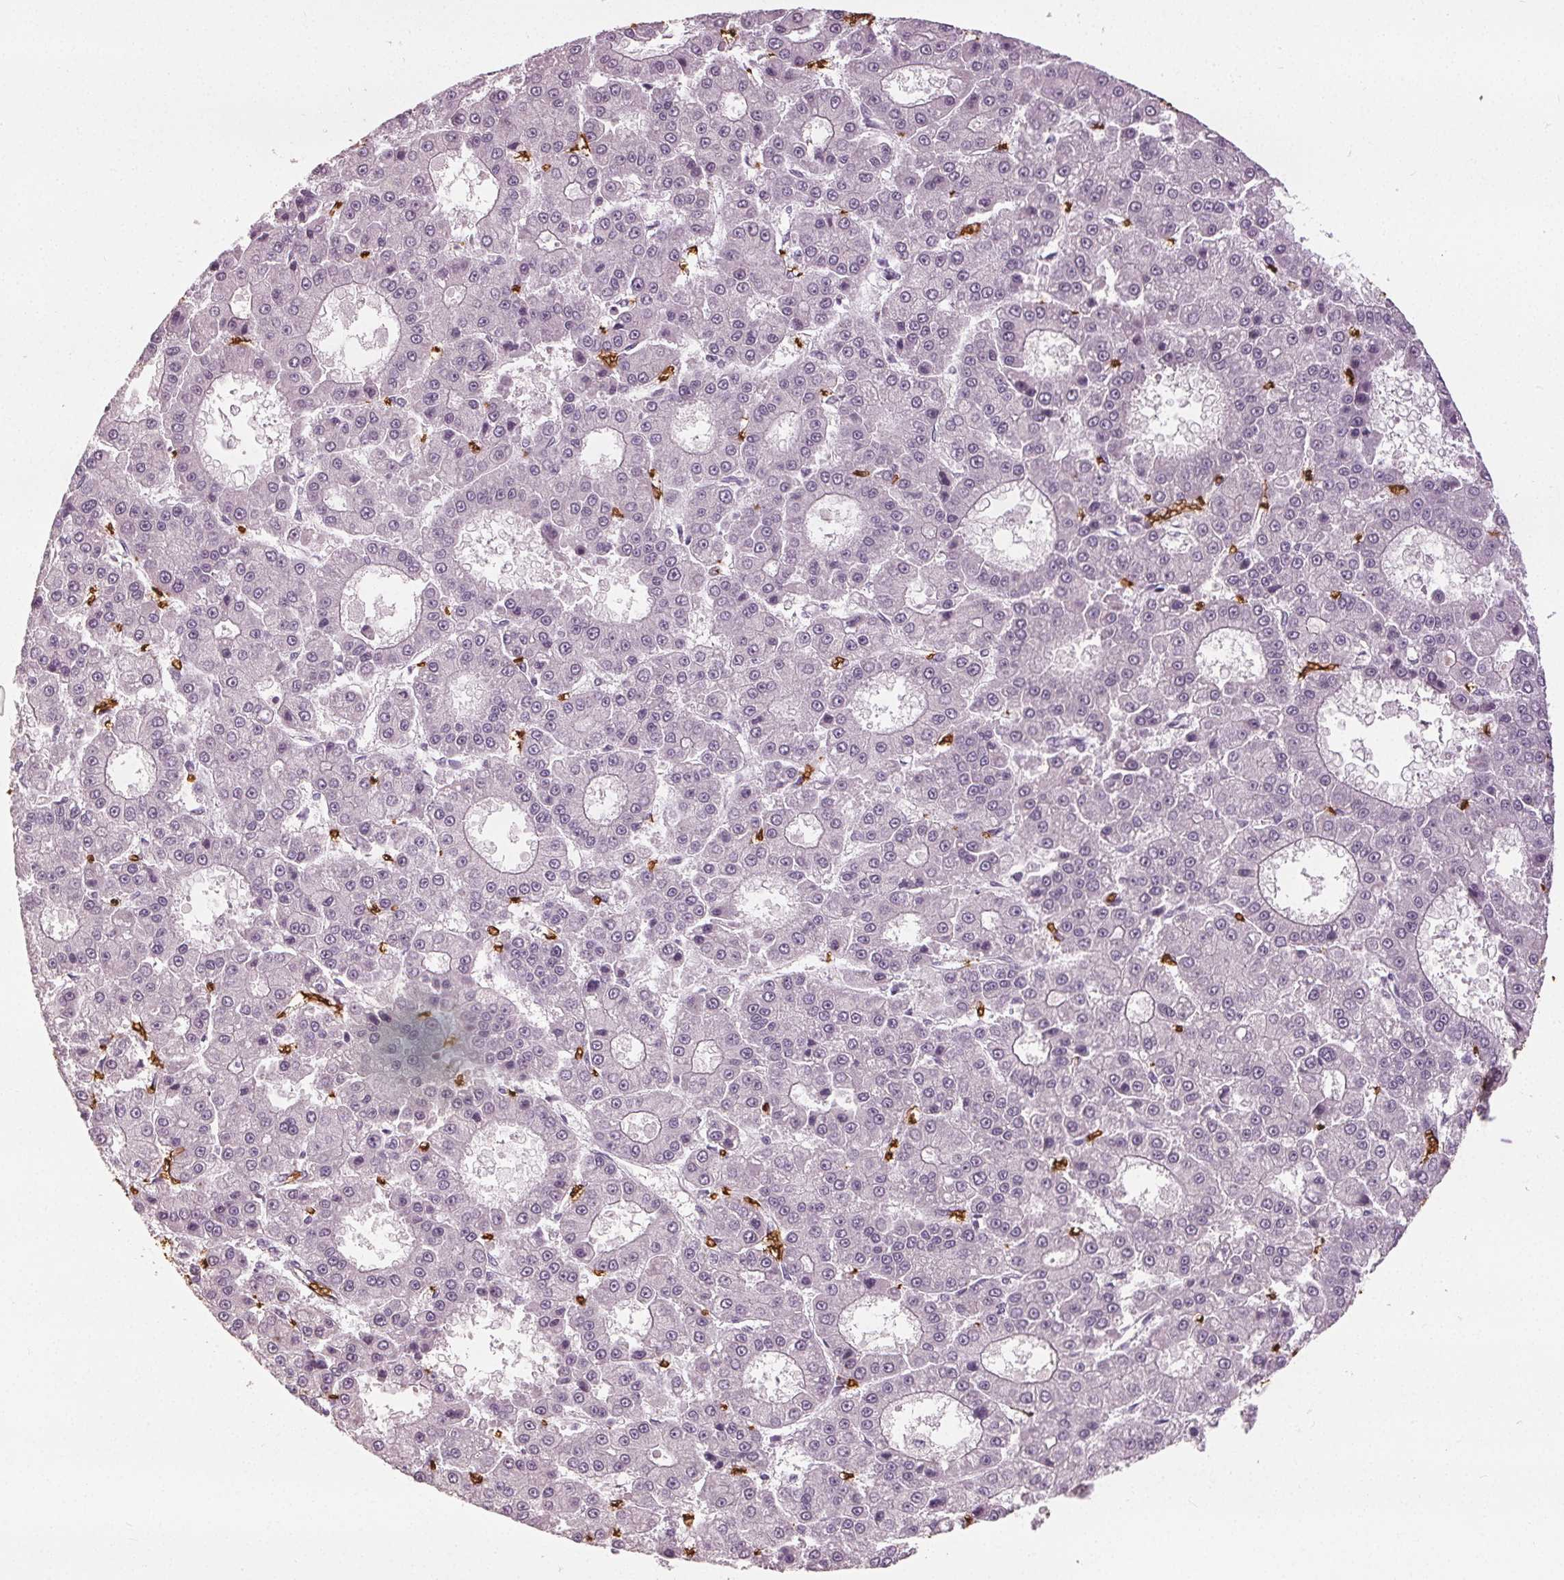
{"staining": {"intensity": "negative", "quantity": "none", "location": "none"}, "tissue": "liver cancer", "cell_type": "Tumor cells", "image_type": "cancer", "snomed": [{"axis": "morphology", "description": "Carcinoma, Hepatocellular, NOS"}, {"axis": "topography", "description": "Liver"}], "caption": "Immunohistochemical staining of human liver cancer demonstrates no significant staining in tumor cells.", "gene": "SLC4A1", "patient": {"sex": "male", "age": 70}}